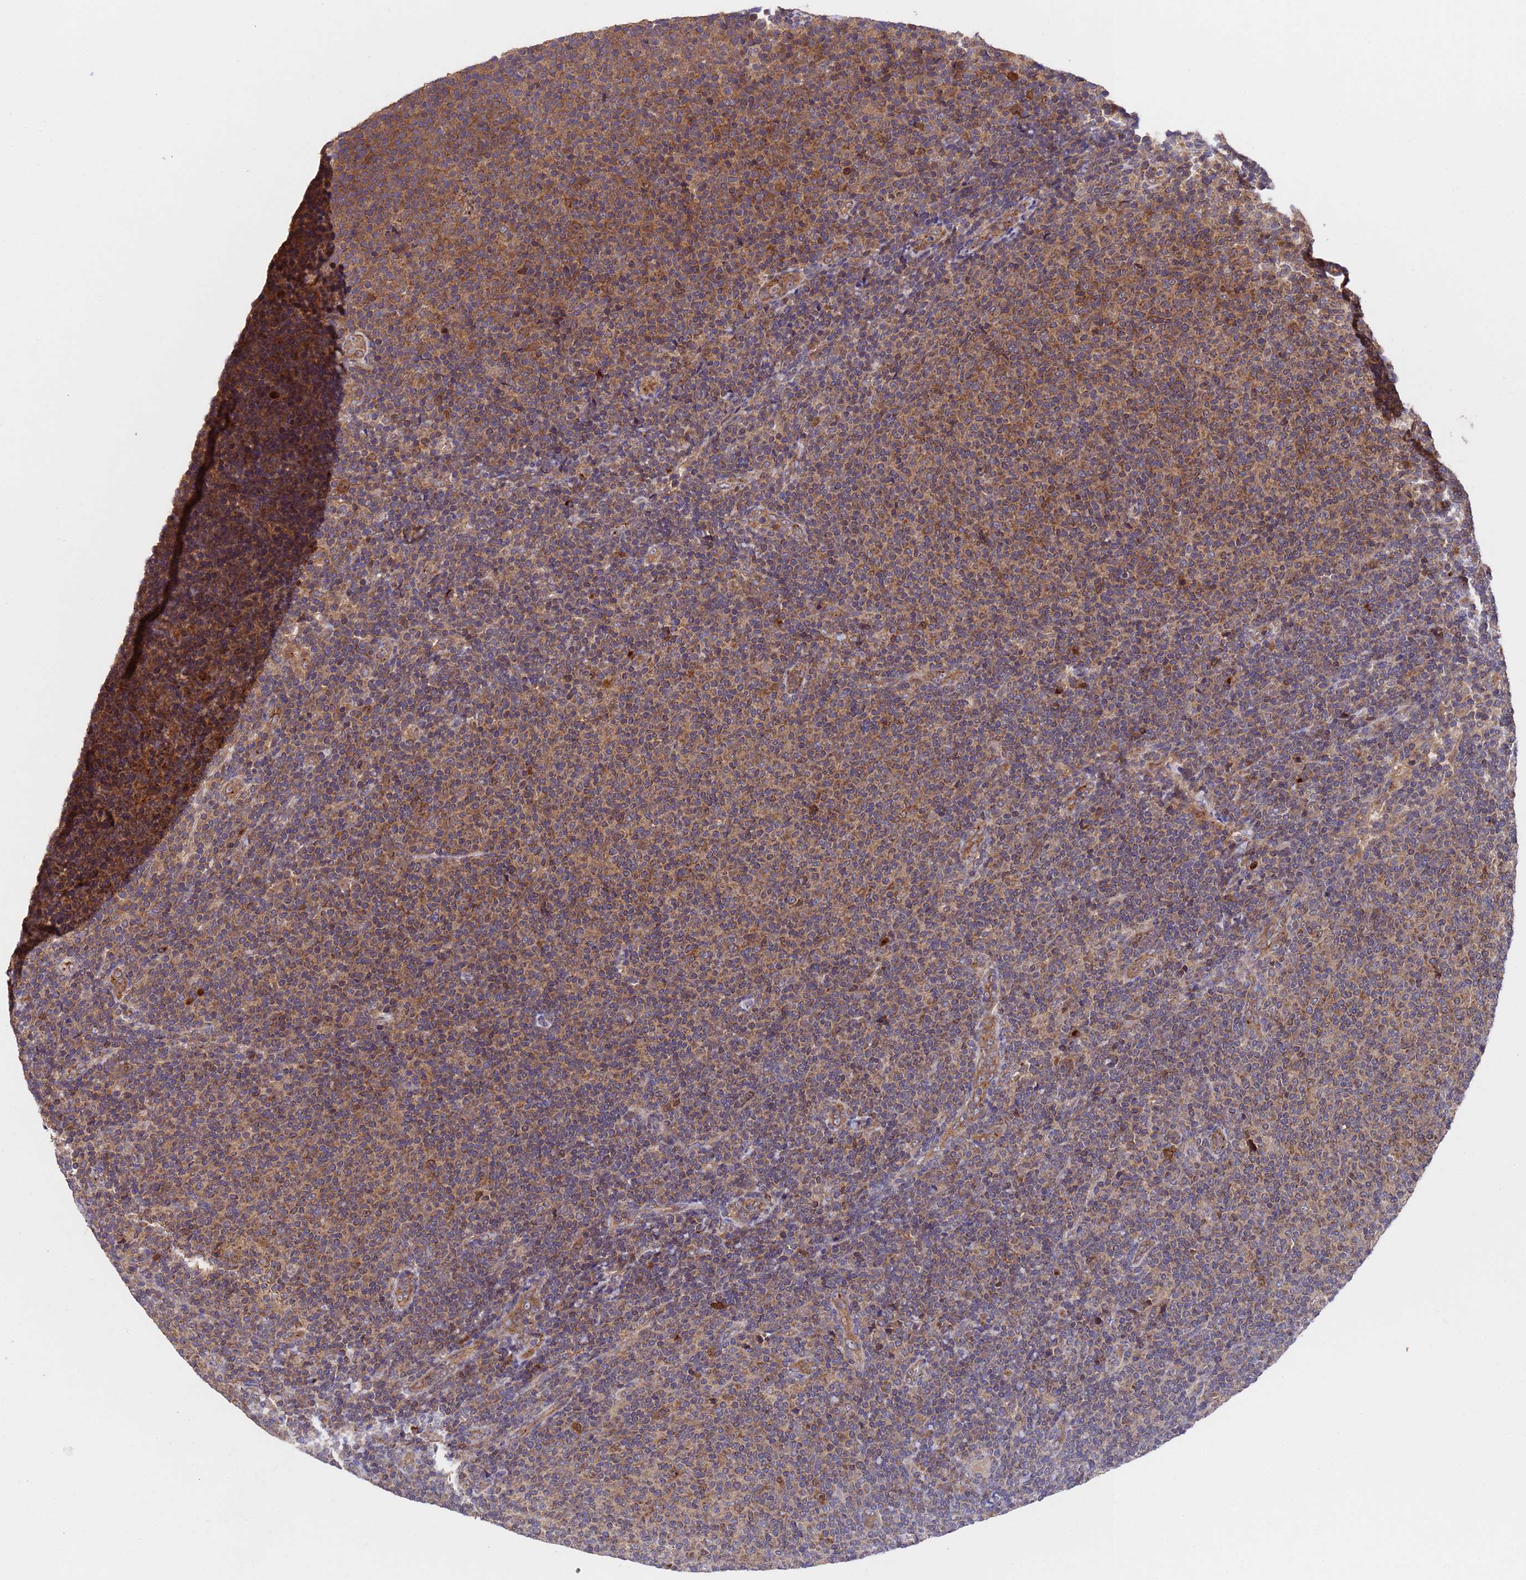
{"staining": {"intensity": "moderate", "quantity": "25%-75%", "location": "cytoplasmic/membranous"}, "tissue": "lymphoma", "cell_type": "Tumor cells", "image_type": "cancer", "snomed": [{"axis": "morphology", "description": "Malignant lymphoma, non-Hodgkin's type, Low grade"}, {"axis": "topography", "description": "Lymph node"}], "caption": "This is an image of immunohistochemistry (IHC) staining of low-grade malignant lymphoma, non-Hodgkin's type, which shows moderate positivity in the cytoplasmic/membranous of tumor cells.", "gene": "TSR3", "patient": {"sex": "male", "age": 66}}